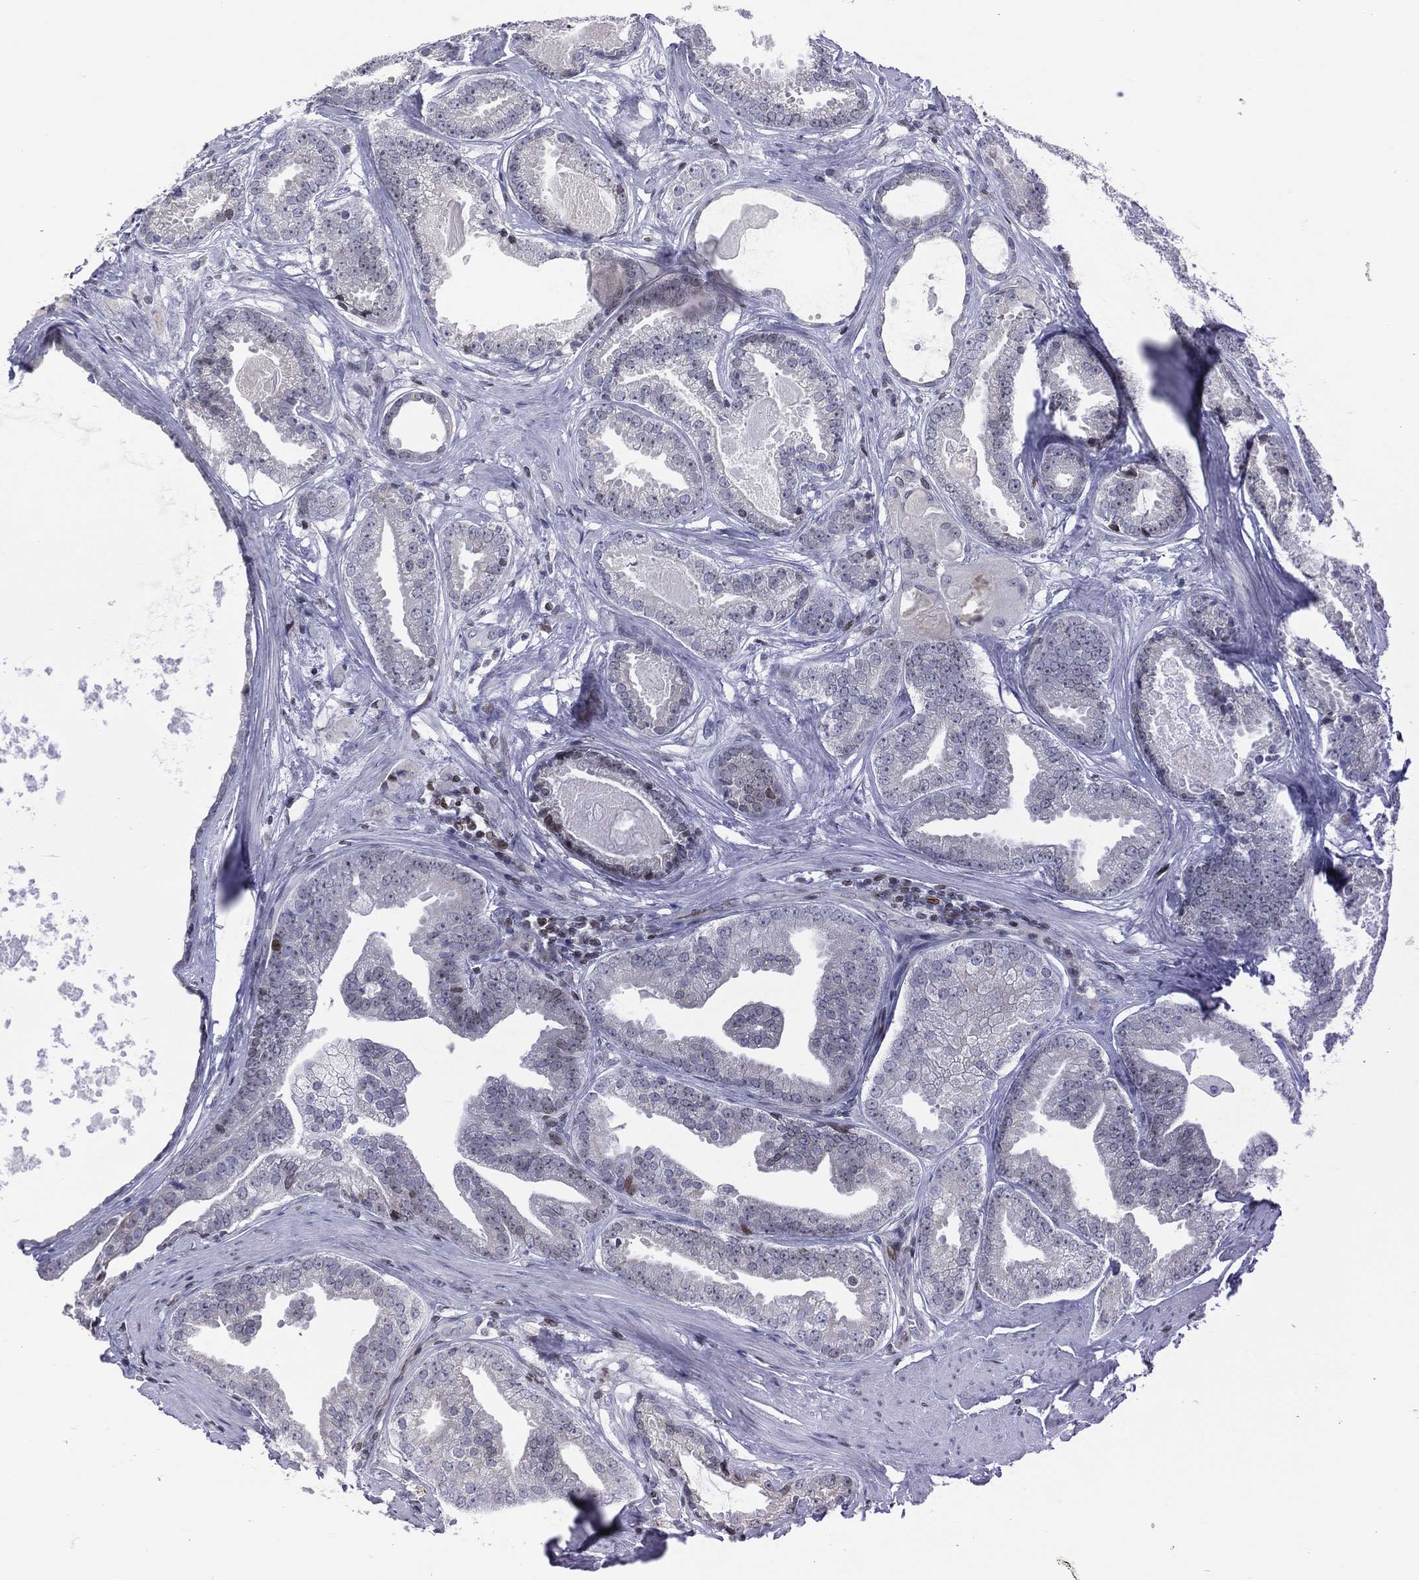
{"staining": {"intensity": "strong", "quantity": "<25%", "location": "nuclear"}, "tissue": "prostate cancer", "cell_type": "Tumor cells", "image_type": "cancer", "snomed": [{"axis": "morphology", "description": "Adenocarcinoma, NOS"}, {"axis": "morphology", "description": "Adenocarcinoma, High grade"}, {"axis": "topography", "description": "Prostate"}], "caption": "Protein expression analysis of prostate adenocarcinoma demonstrates strong nuclear staining in approximately <25% of tumor cells.", "gene": "DBF4B", "patient": {"sex": "male", "age": 64}}